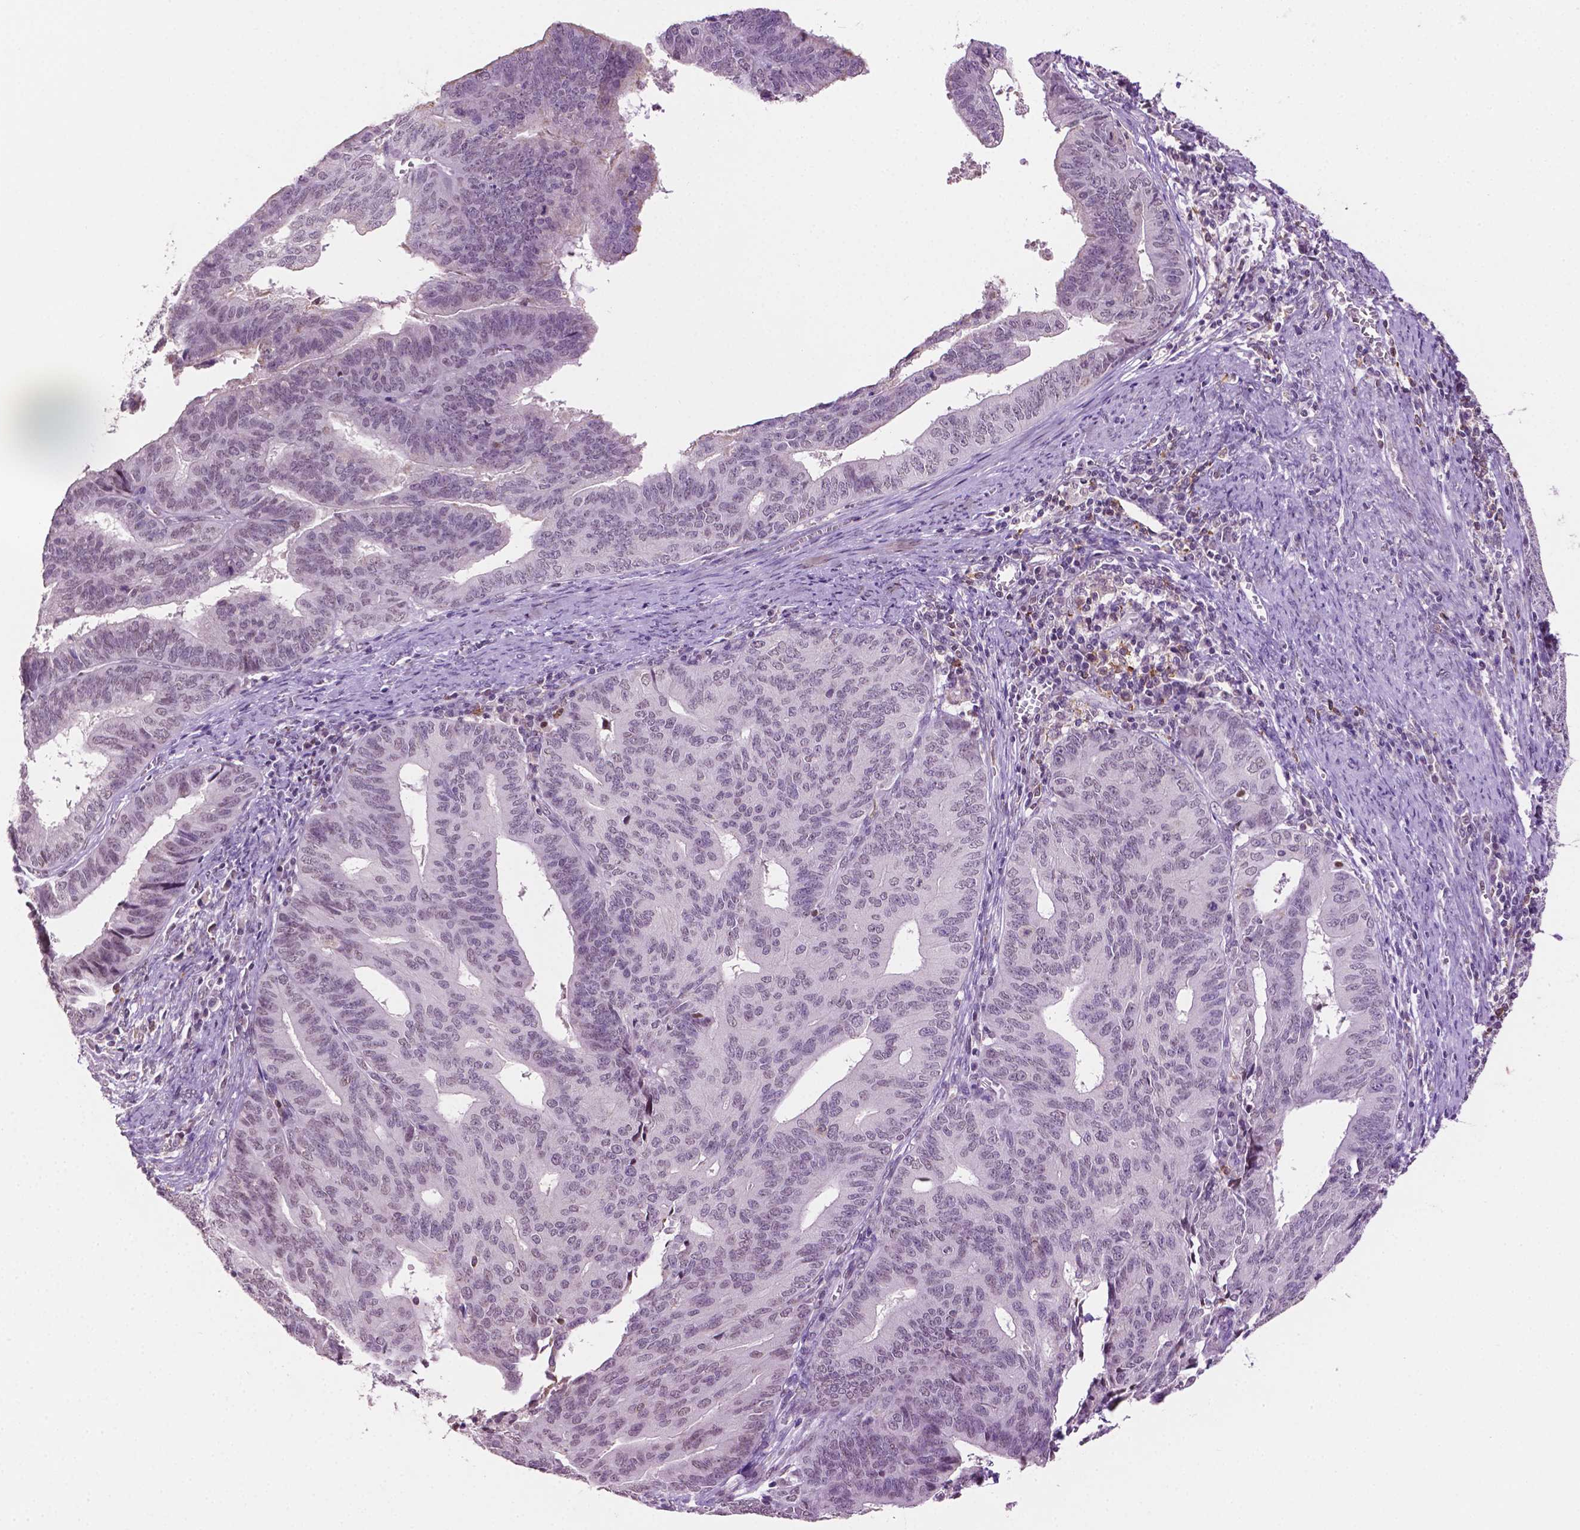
{"staining": {"intensity": "negative", "quantity": "none", "location": "none"}, "tissue": "endometrial cancer", "cell_type": "Tumor cells", "image_type": "cancer", "snomed": [{"axis": "morphology", "description": "Adenocarcinoma, NOS"}, {"axis": "topography", "description": "Endometrium"}], "caption": "Image shows no significant protein staining in tumor cells of endometrial cancer.", "gene": "PTPN6", "patient": {"sex": "female", "age": 65}}